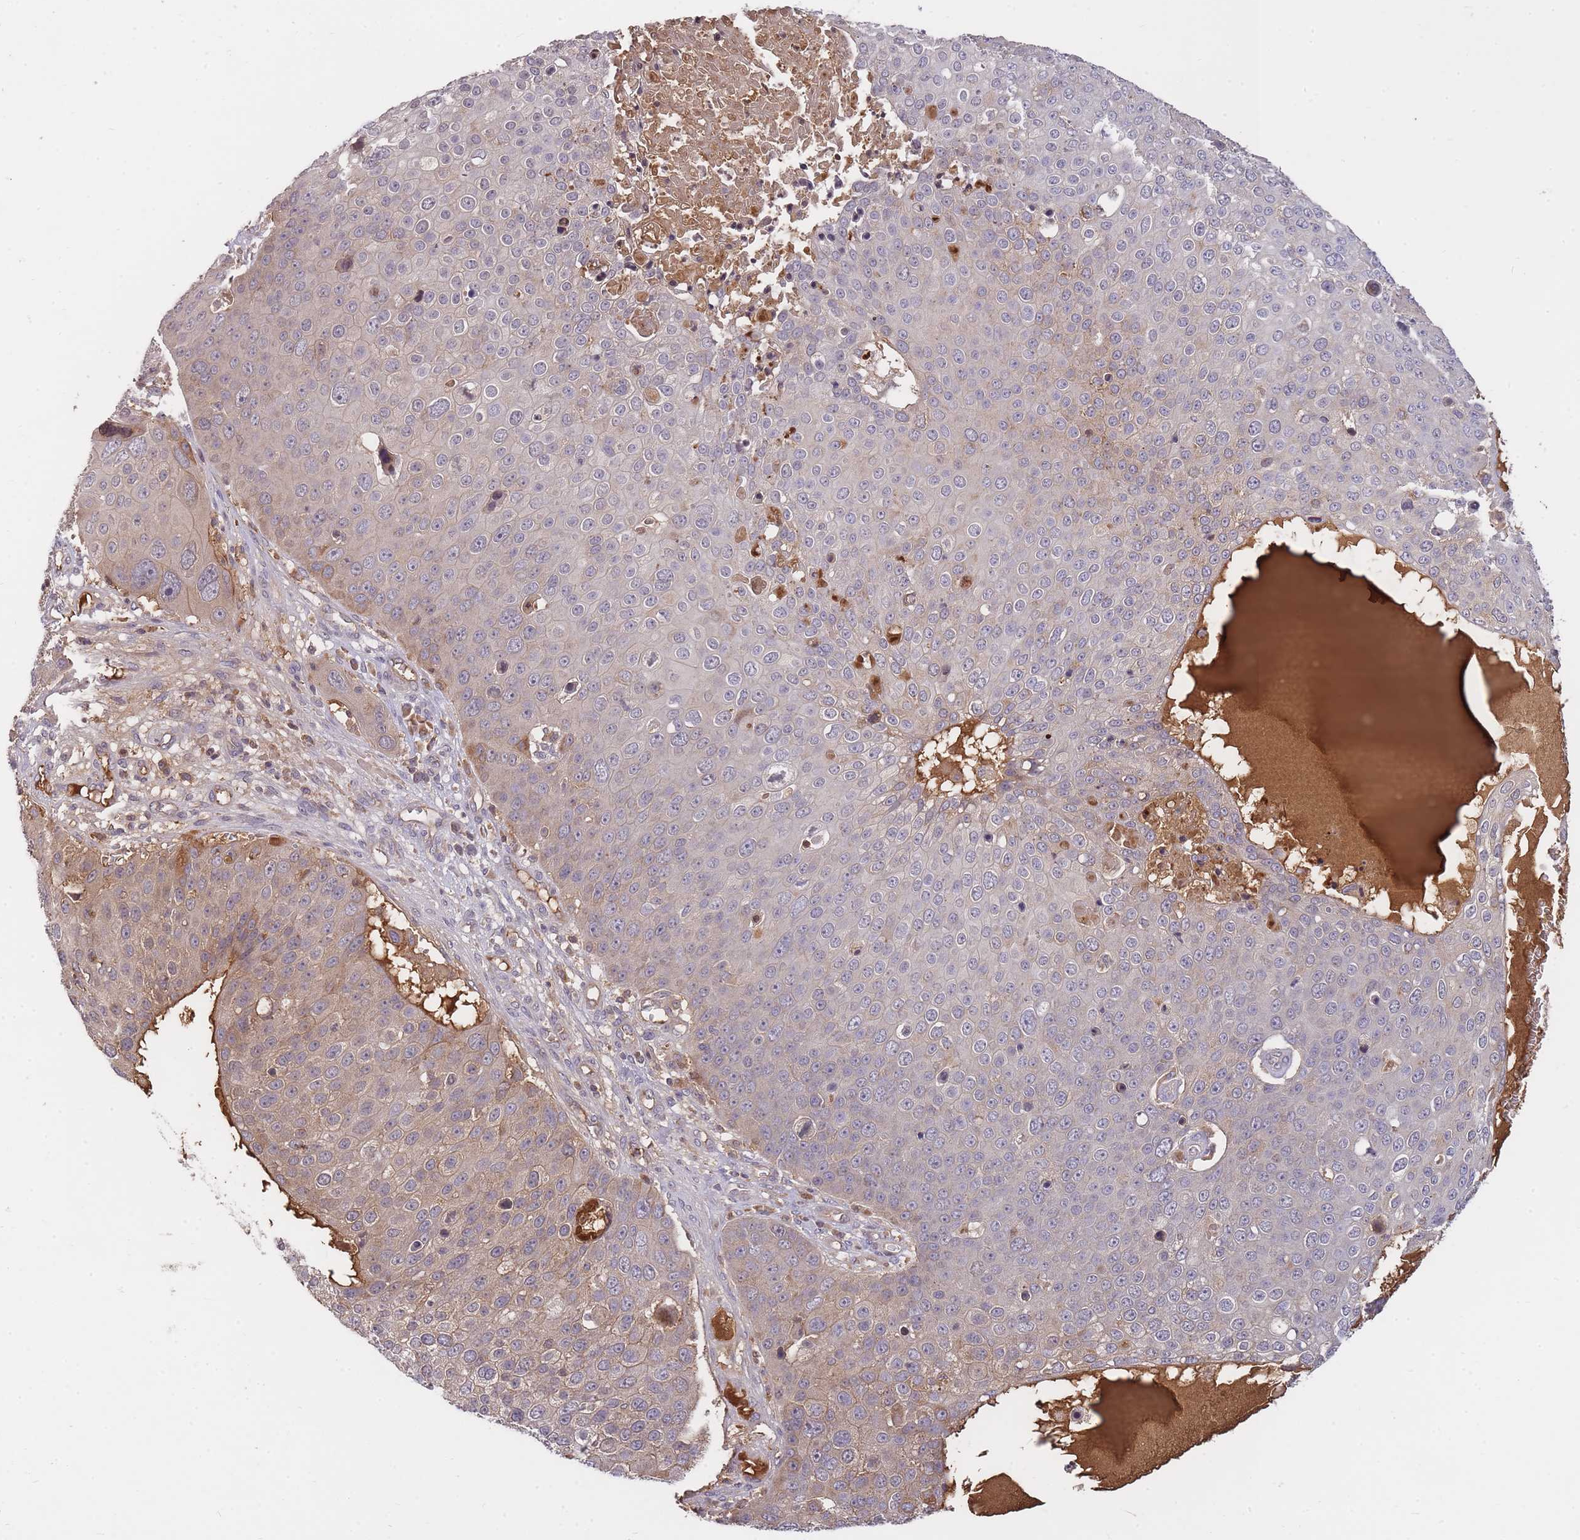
{"staining": {"intensity": "weak", "quantity": "25%-75%", "location": "cytoplasmic/membranous"}, "tissue": "skin cancer", "cell_type": "Tumor cells", "image_type": "cancer", "snomed": [{"axis": "morphology", "description": "Squamous cell carcinoma, NOS"}, {"axis": "topography", "description": "Skin"}], "caption": "Weak cytoplasmic/membranous expression is seen in about 25%-75% of tumor cells in skin cancer.", "gene": "RALGDS", "patient": {"sex": "male", "age": 71}}